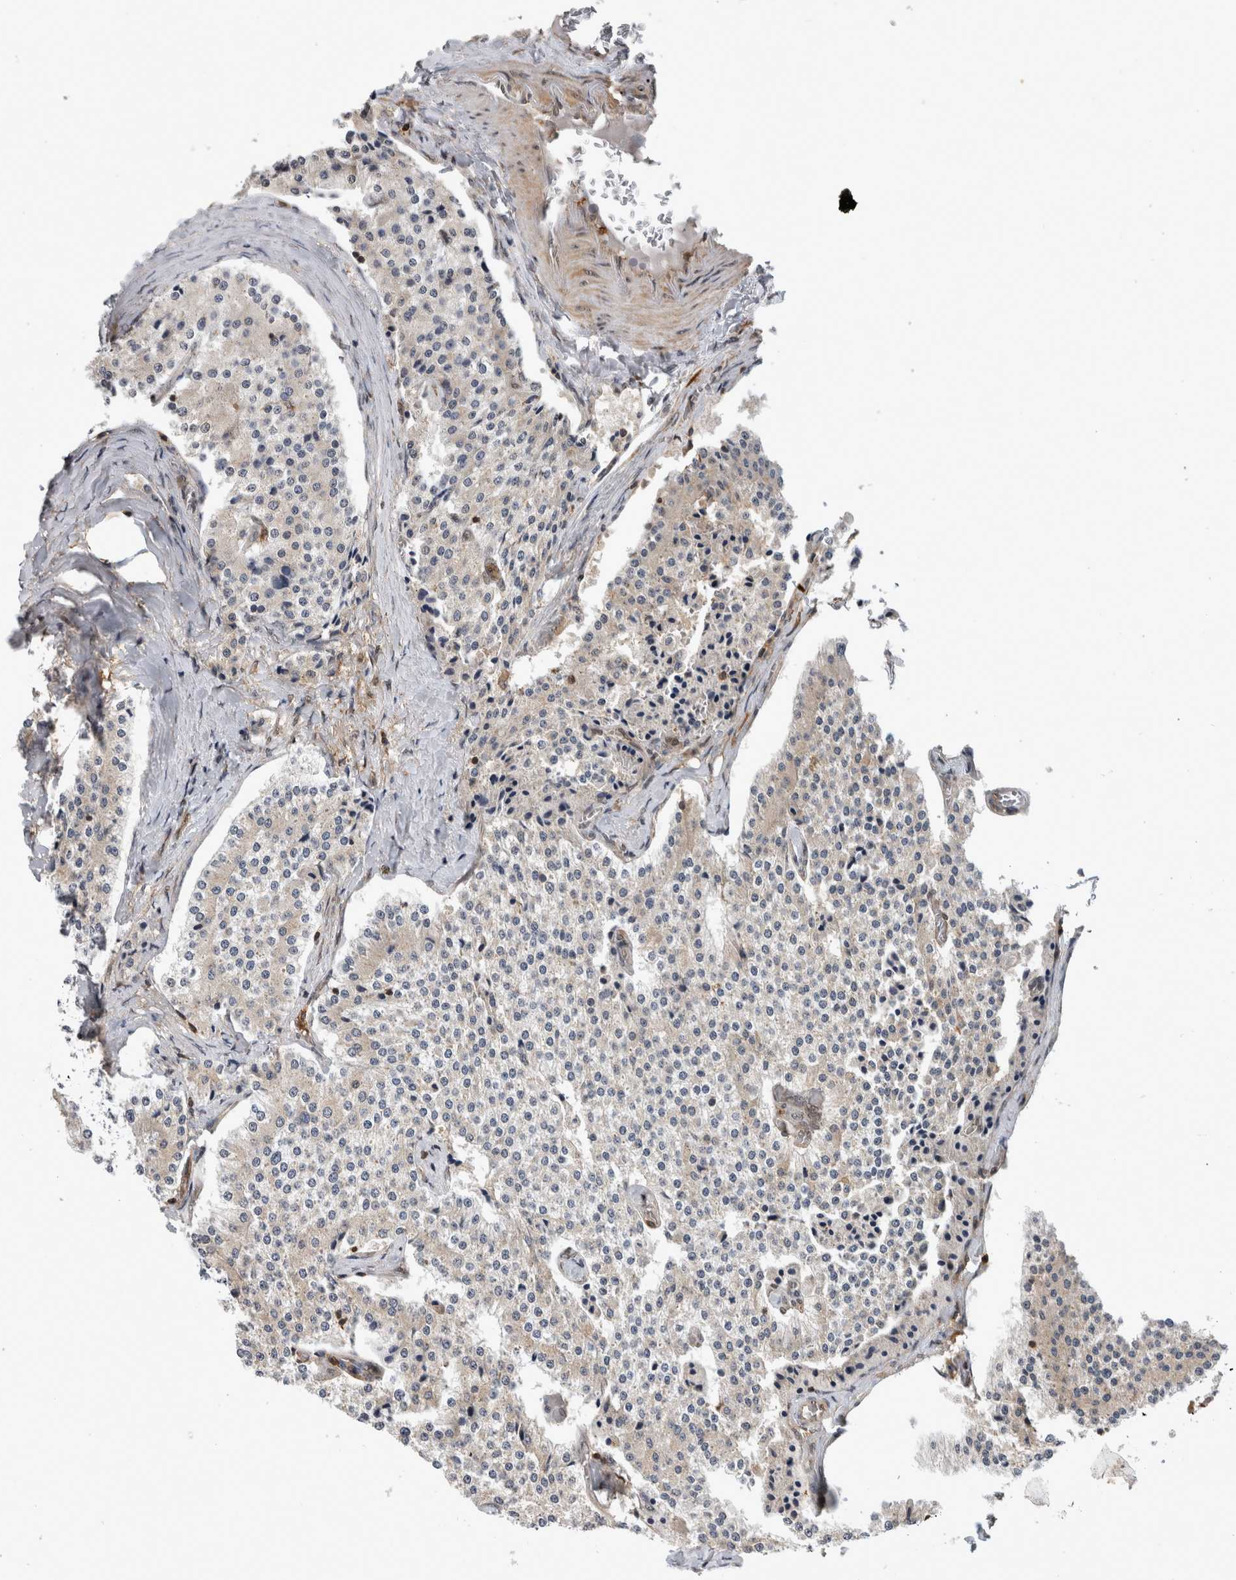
{"staining": {"intensity": "weak", "quantity": "<25%", "location": "cytoplasmic/membranous"}, "tissue": "carcinoid", "cell_type": "Tumor cells", "image_type": "cancer", "snomed": [{"axis": "morphology", "description": "Carcinoid, malignant, NOS"}, {"axis": "topography", "description": "Colon"}], "caption": "A photomicrograph of human malignant carcinoid is negative for staining in tumor cells.", "gene": "ASTN2", "patient": {"sex": "female", "age": 52}}